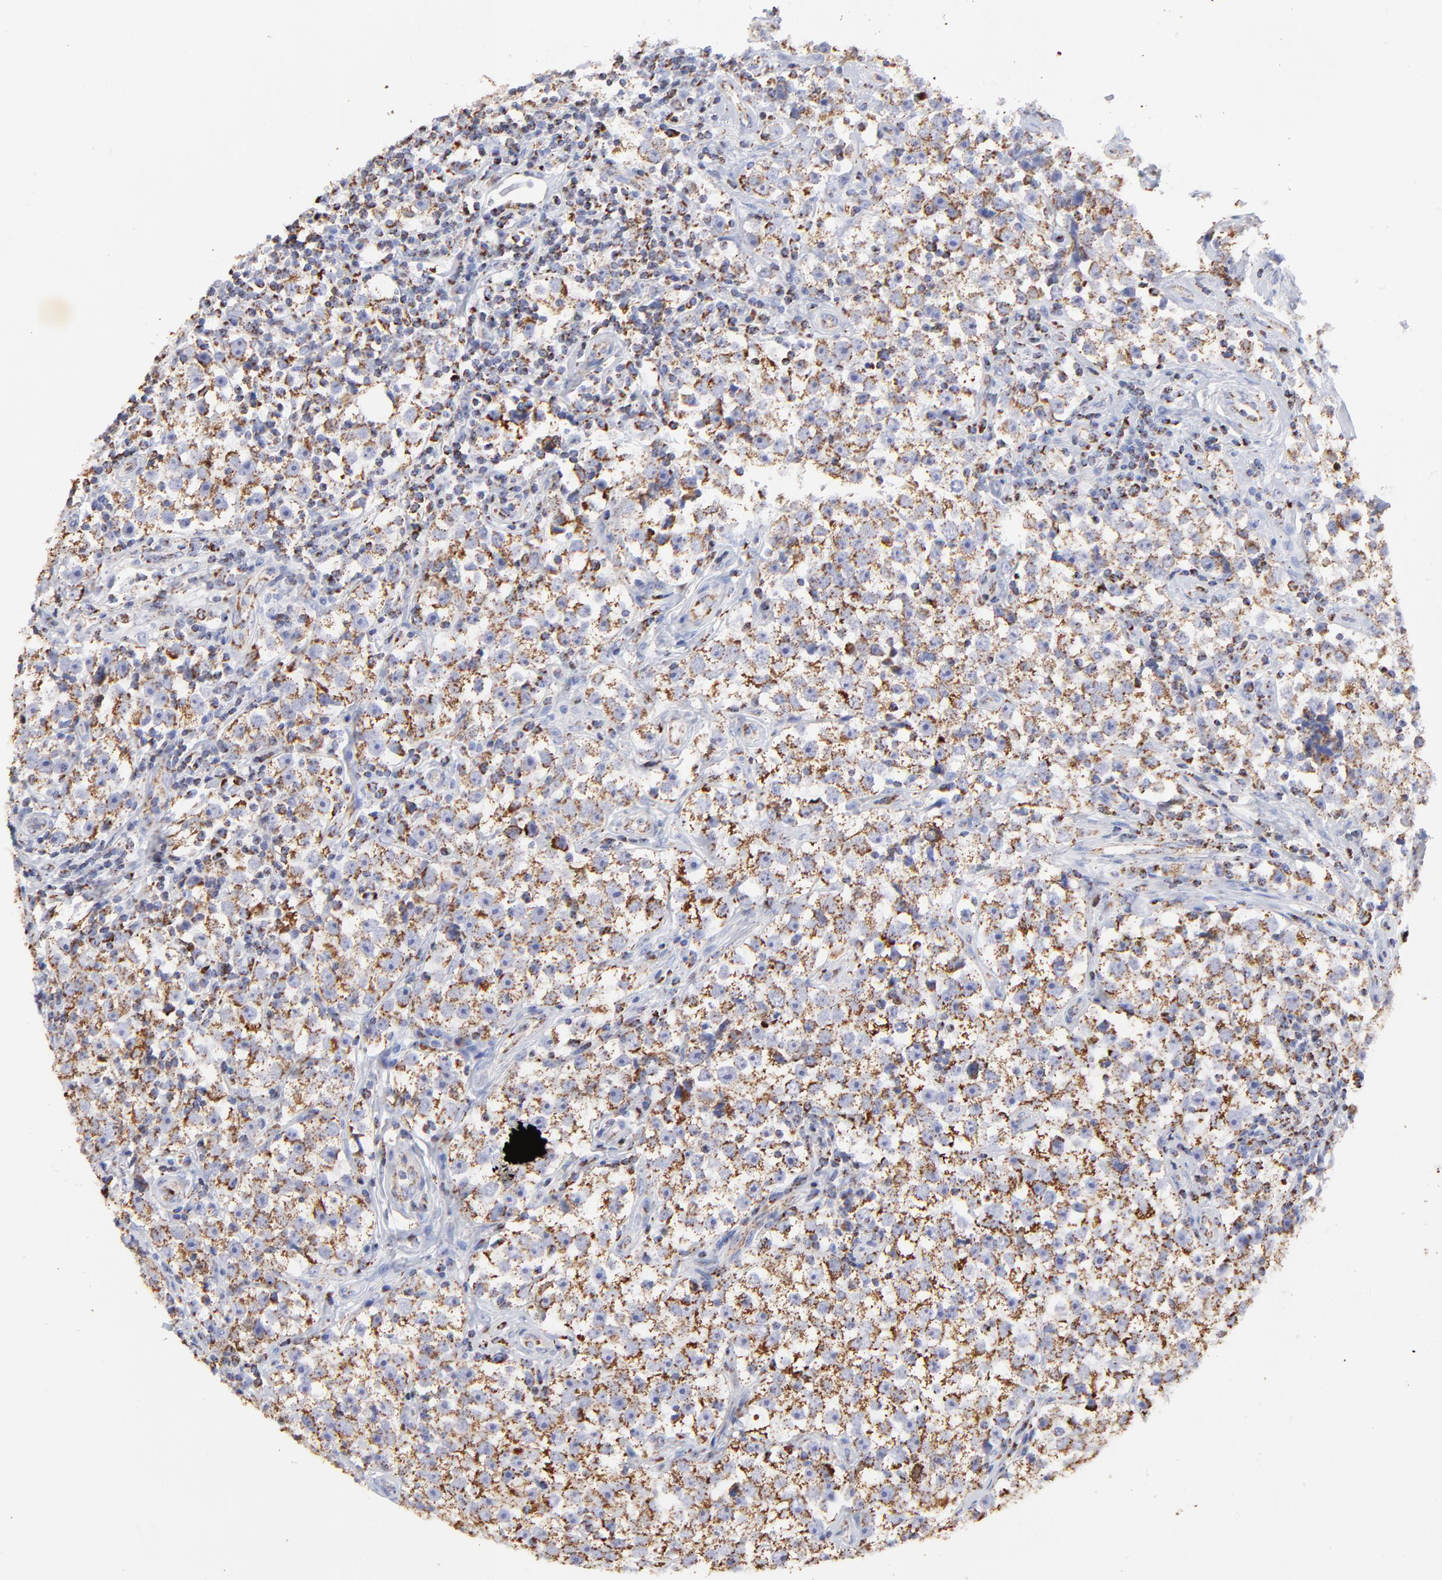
{"staining": {"intensity": "moderate", "quantity": ">75%", "location": "cytoplasmic/membranous"}, "tissue": "testis cancer", "cell_type": "Tumor cells", "image_type": "cancer", "snomed": [{"axis": "morphology", "description": "Seminoma, NOS"}, {"axis": "topography", "description": "Testis"}], "caption": "Immunohistochemical staining of human seminoma (testis) shows moderate cytoplasmic/membranous protein positivity in approximately >75% of tumor cells. Using DAB (brown) and hematoxylin (blue) stains, captured at high magnification using brightfield microscopy.", "gene": "COX4I1", "patient": {"sex": "male", "age": 32}}